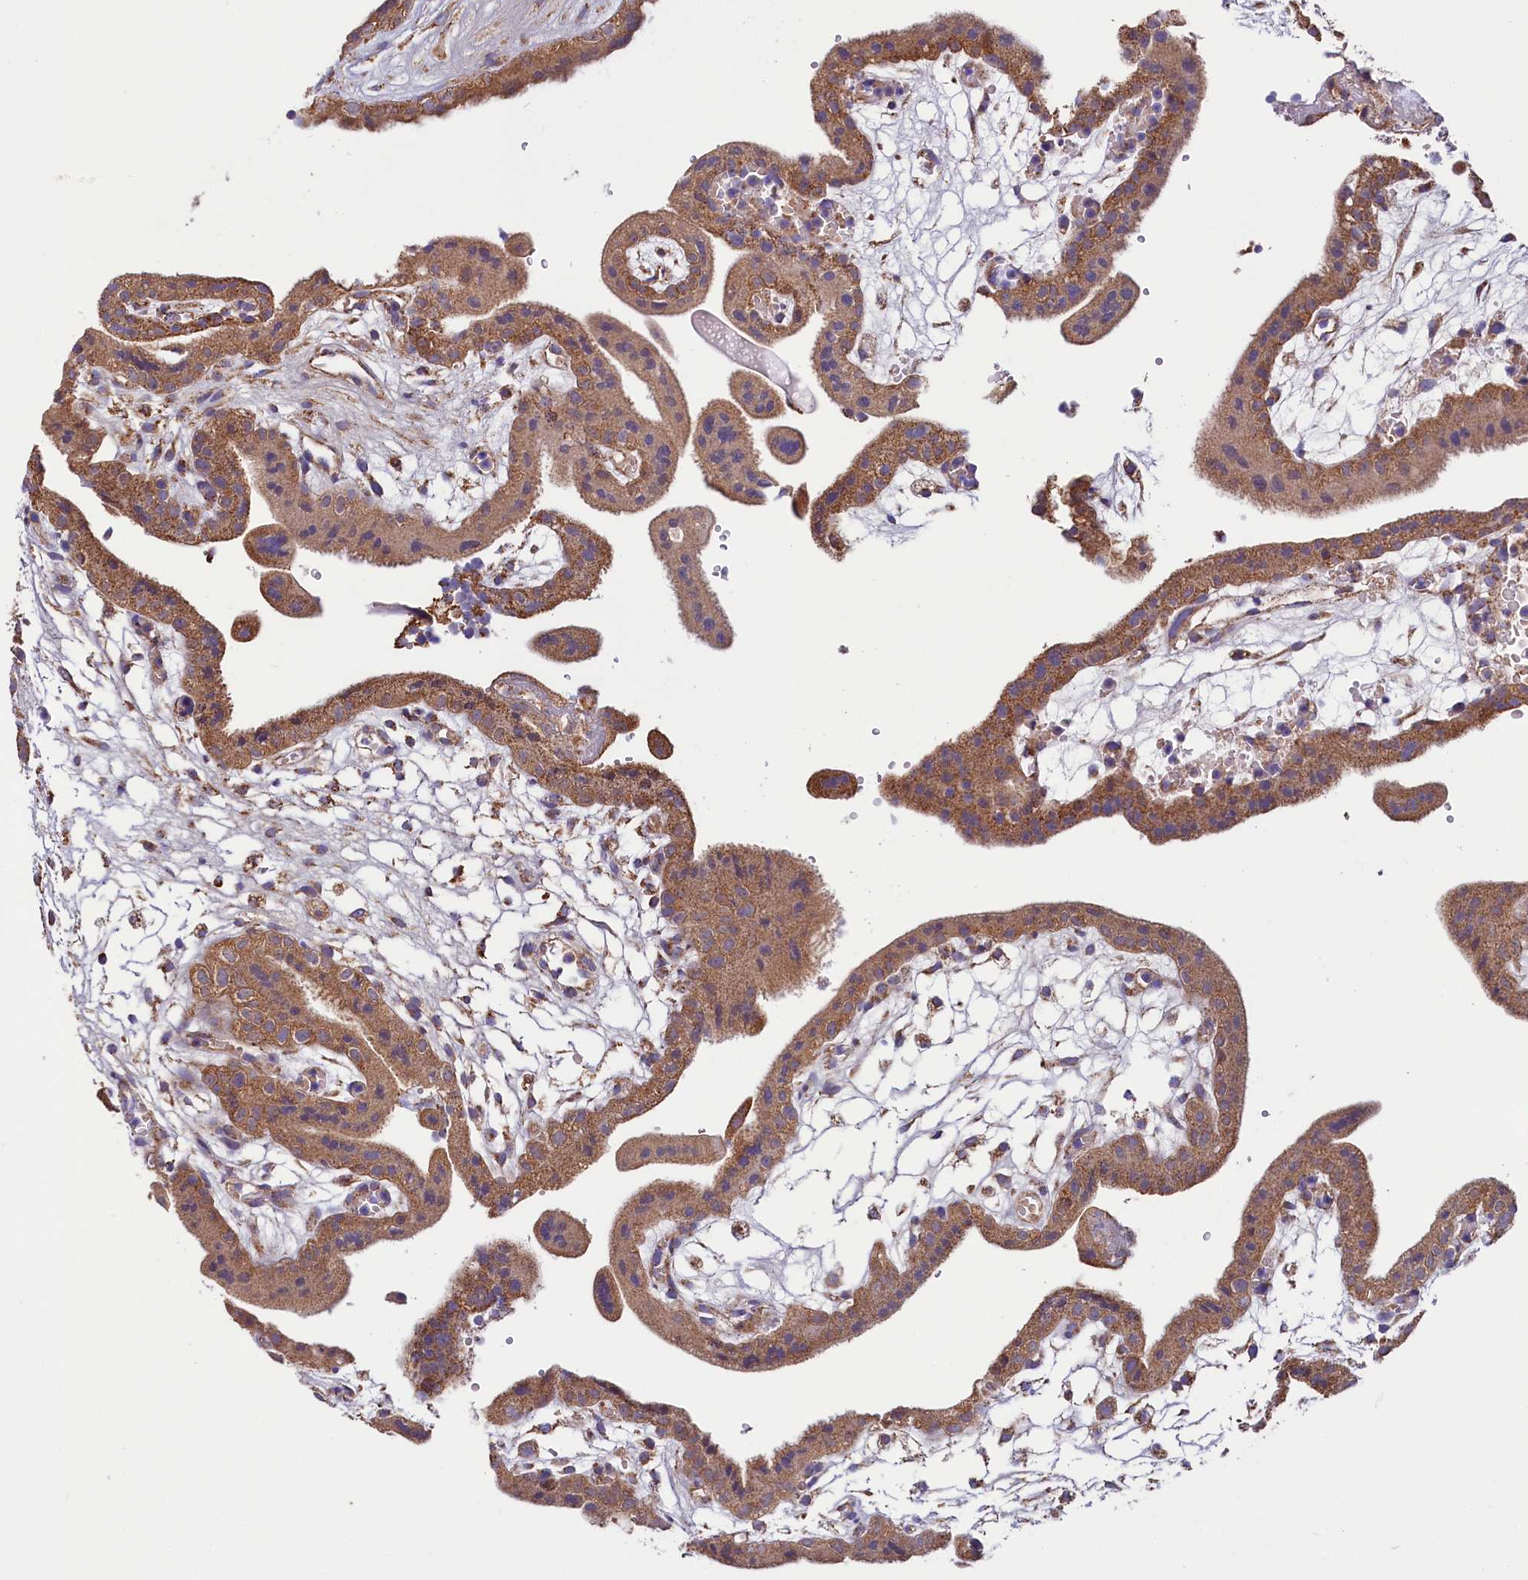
{"staining": {"intensity": "moderate", "quantity": ">75%", "location": "cytoplasmic/membranous"}, "tissue": "placenta", "cell_type": "Decidual cells", "image_type": "normal", "snomed": [{"axis": "morphology", "description": "Normal tissue, NOS"}, {"axis": "topography", "description": "Placenta"}], "caption": "The photomicrograph displays staining of benign placenta, revealing moderate cytoplasmic/membranous protein staining (brown color) within decidual cells. Nuclei are stained in blue.", "gene": "NUDT15", "patient": {"sex": "female", "age": 18}}